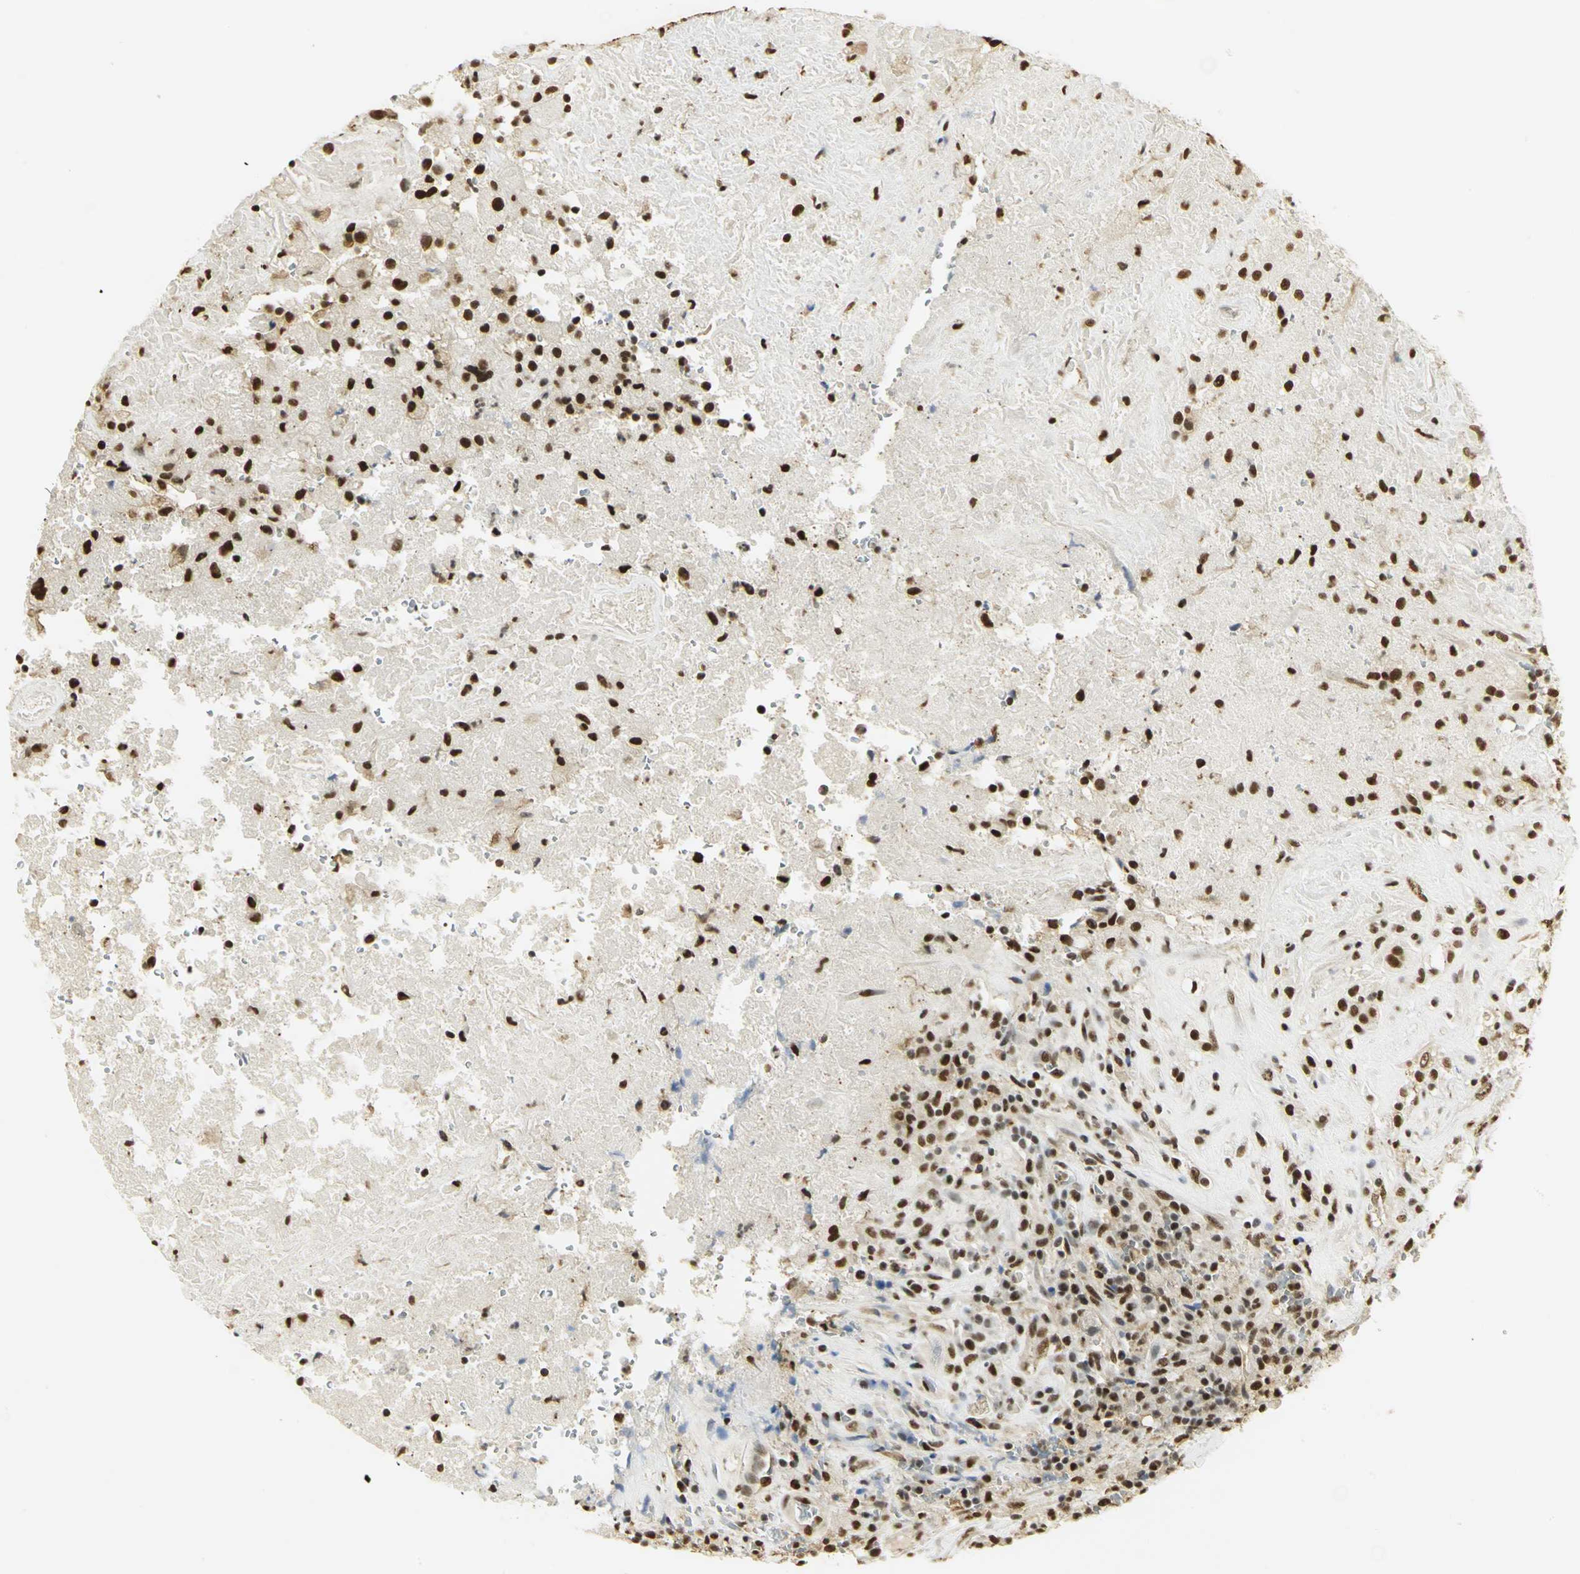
{"staining": {"intensity": "strong", "quantity": ">75%", "location": "nuclear"}, "tissue": "testis cancer", "cell_type": "Tumor cells", "image_type": "cancer", "snomed": [{"axis": "morphology", "description": "Necrosis, NOS"}, {"axis": "morphology", "description": "Carcinoma, Embryonal, NOS"}, {"axis": "topography", "description": "Testis"}], "caption": "Human embryonal carcinoma (testis) stained with a brown dye reveals strong nuclear positive staining in approximately >75% of tumor cells.", "gene": "SET", "patient": {"sex": "male", "age": 19}}